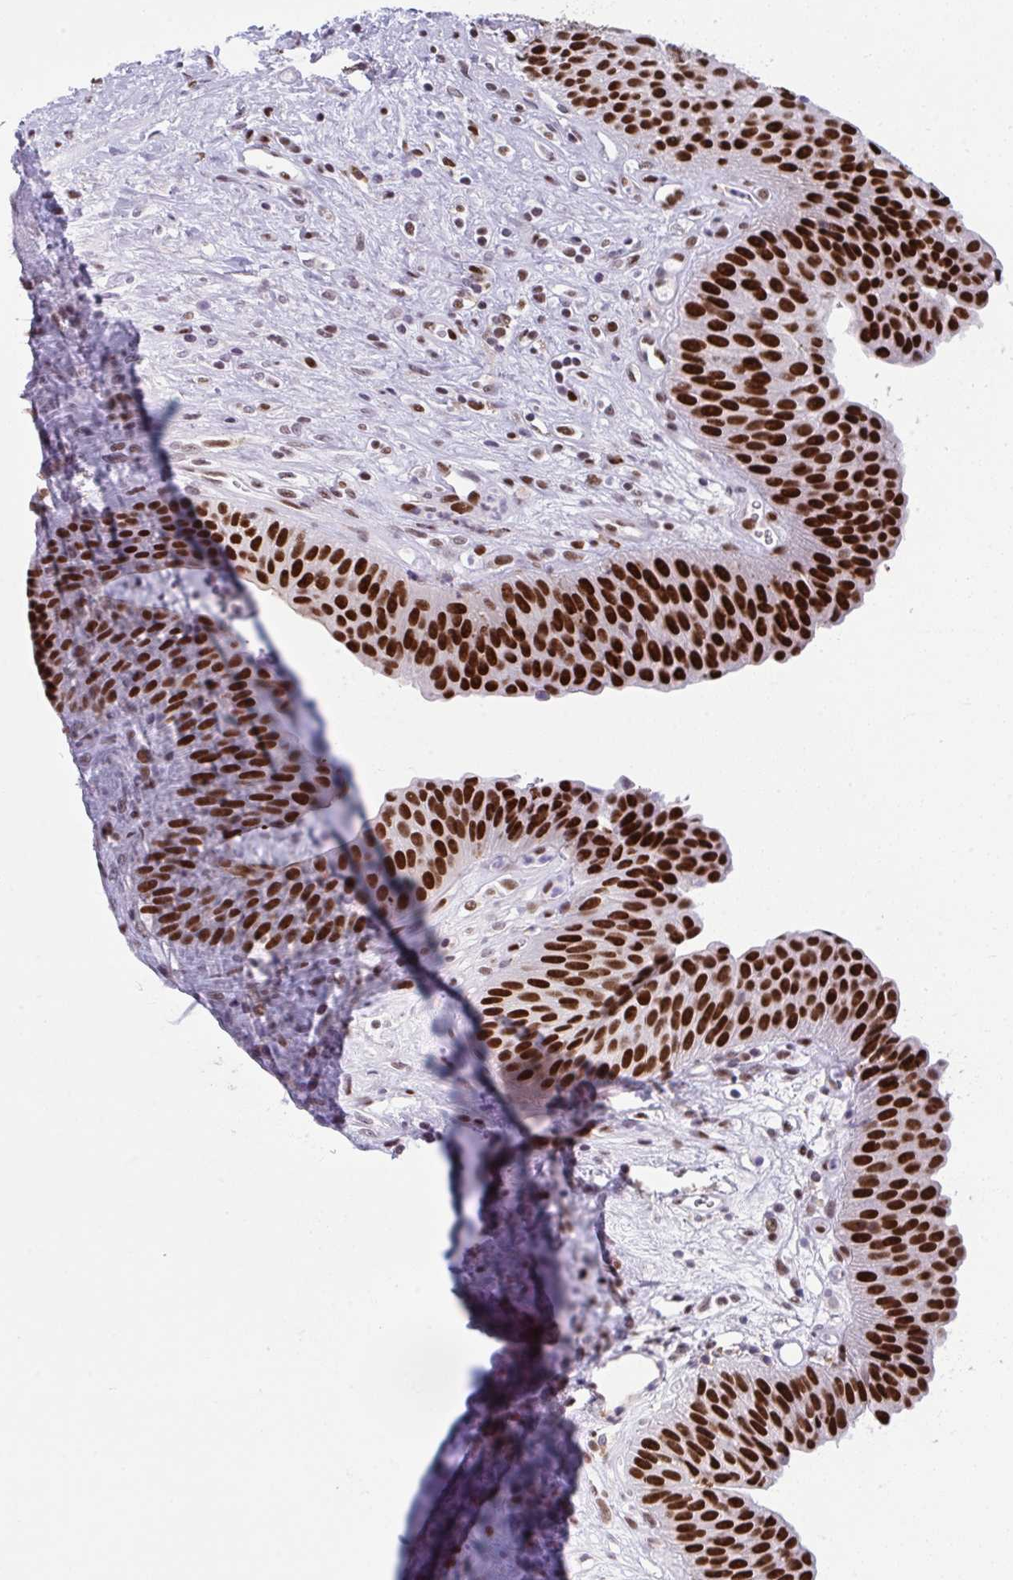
{"staining": {"intensity": "strong", "quantity": ">75%", "location": "nuclear"}, "tissue": "urinary bladder", "cell_type": "Urothelial cells", "image_type": "normal", "snomed": [{"axis": "morphology", "description": "Normal tissue, NOS"}, {"axis": "topography", "description": "Urinary bladder"}], "caption": "IHC image of unremarkable urinary bladder: human urinary bladder stained using IHC reveals high levels of strong protein expression localized specifically in the nuclear of urothelial cells, appearing as a nuclear brown color.", "gene": "SLC35C2", "patient": {"sex": "female", "age": 56}}